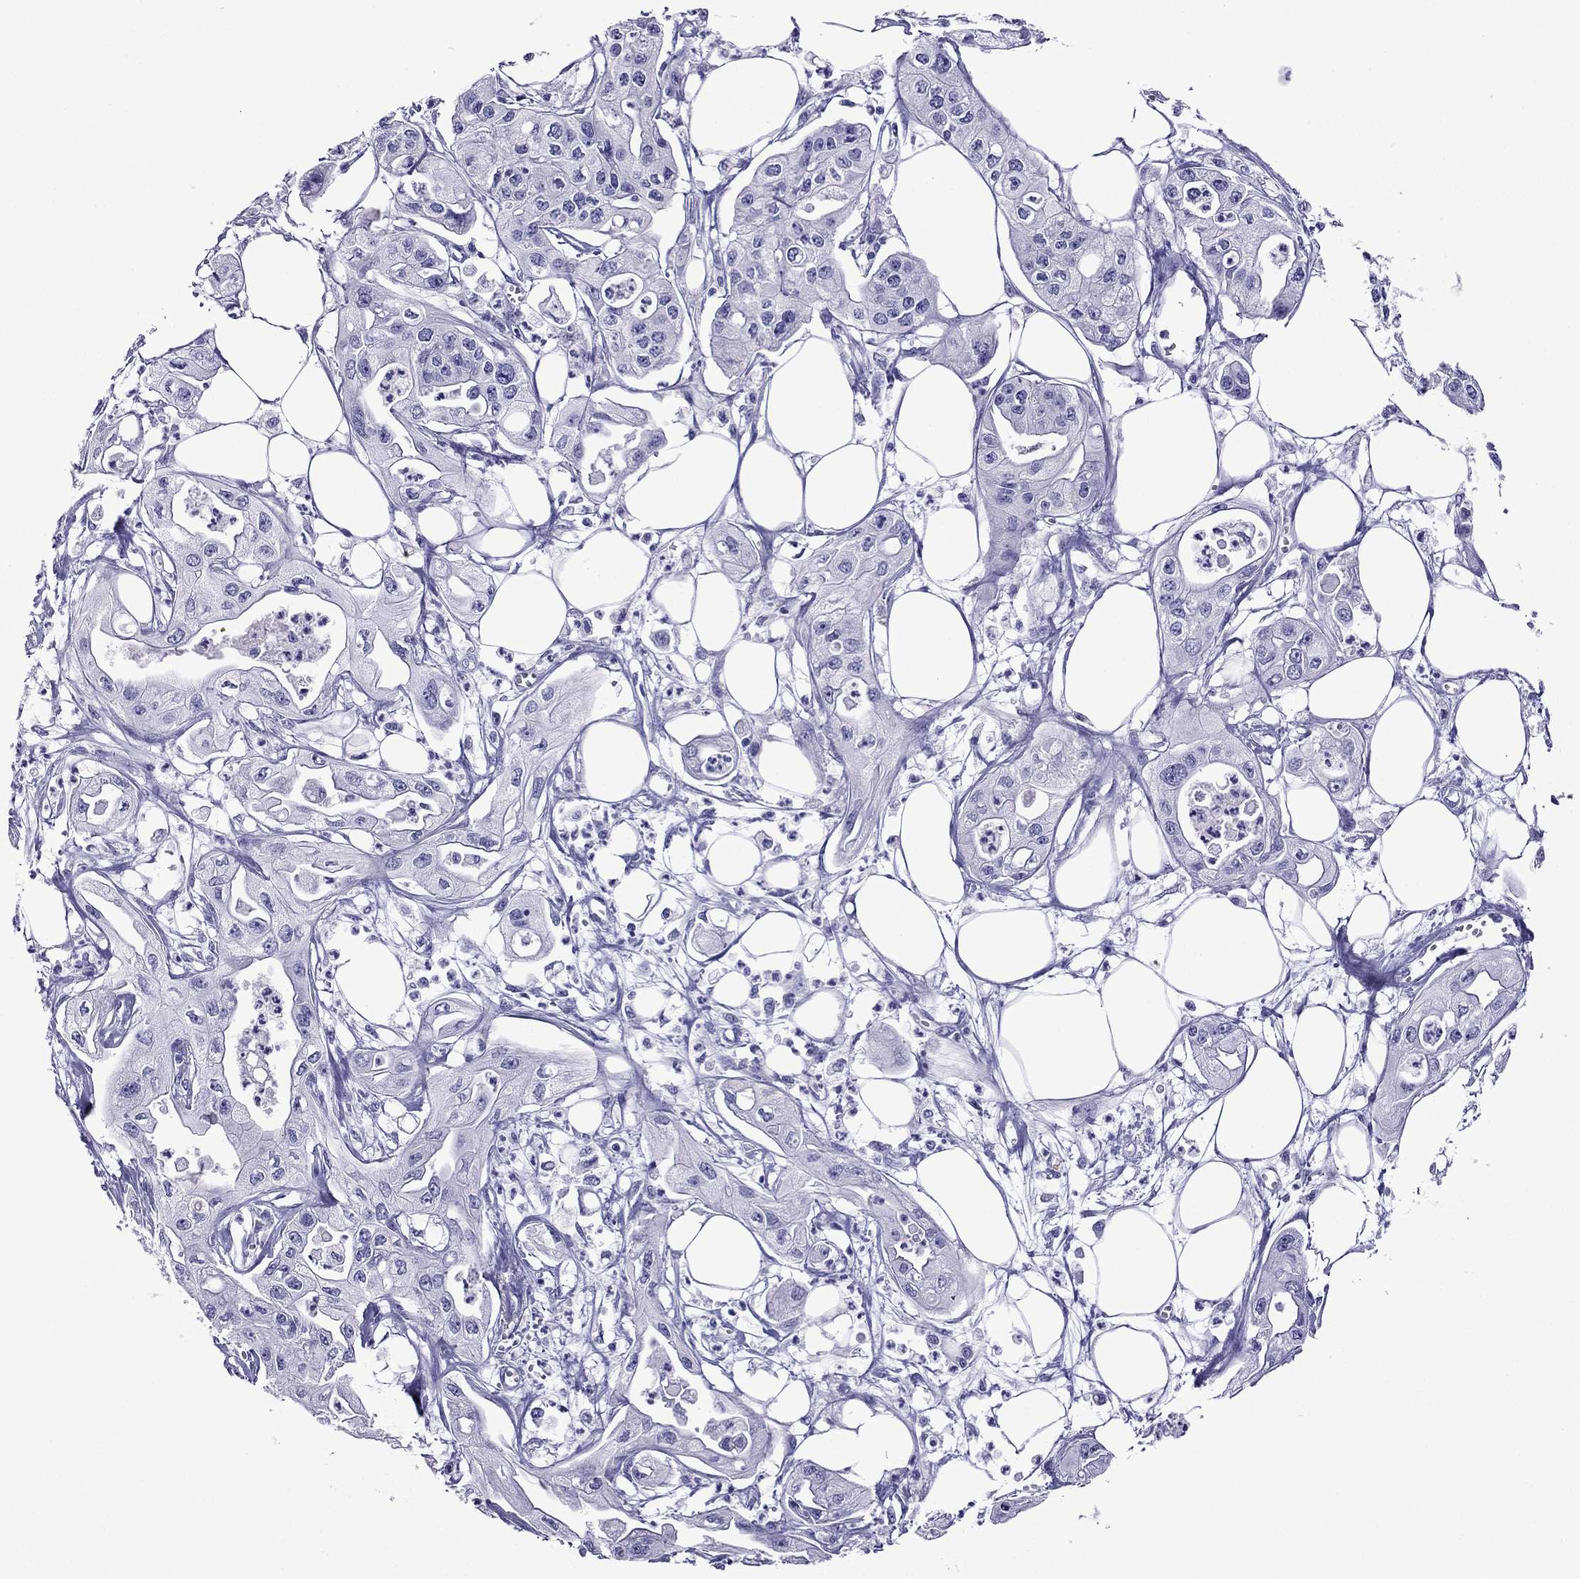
{"staining": {"intensity": "negative", "quantity": "none", "location": "none"}, "tissue": "pancreatic cancer", "cell_type": "Tumor cells", "image_type": "cancer", "snomed": [{"axis": "morphology", "description": "Adenocarcinoma, NOS"}, {"axis": "topography", "description": "Pancreas"}], "caption": "Immunohistochemistry photomicrograph of neoplastic tissue: human pancreatic cancer stained with DAB exhibits no significant protein expression in tumor cells. (Stains: DAB immunohistochemistry (IHC) with hematoxylin counter stain, Microscopy: brightfield microscopy at high magnification).", "gene": "CRYBA1", "patient": {"sex": "male", "age": 70}}